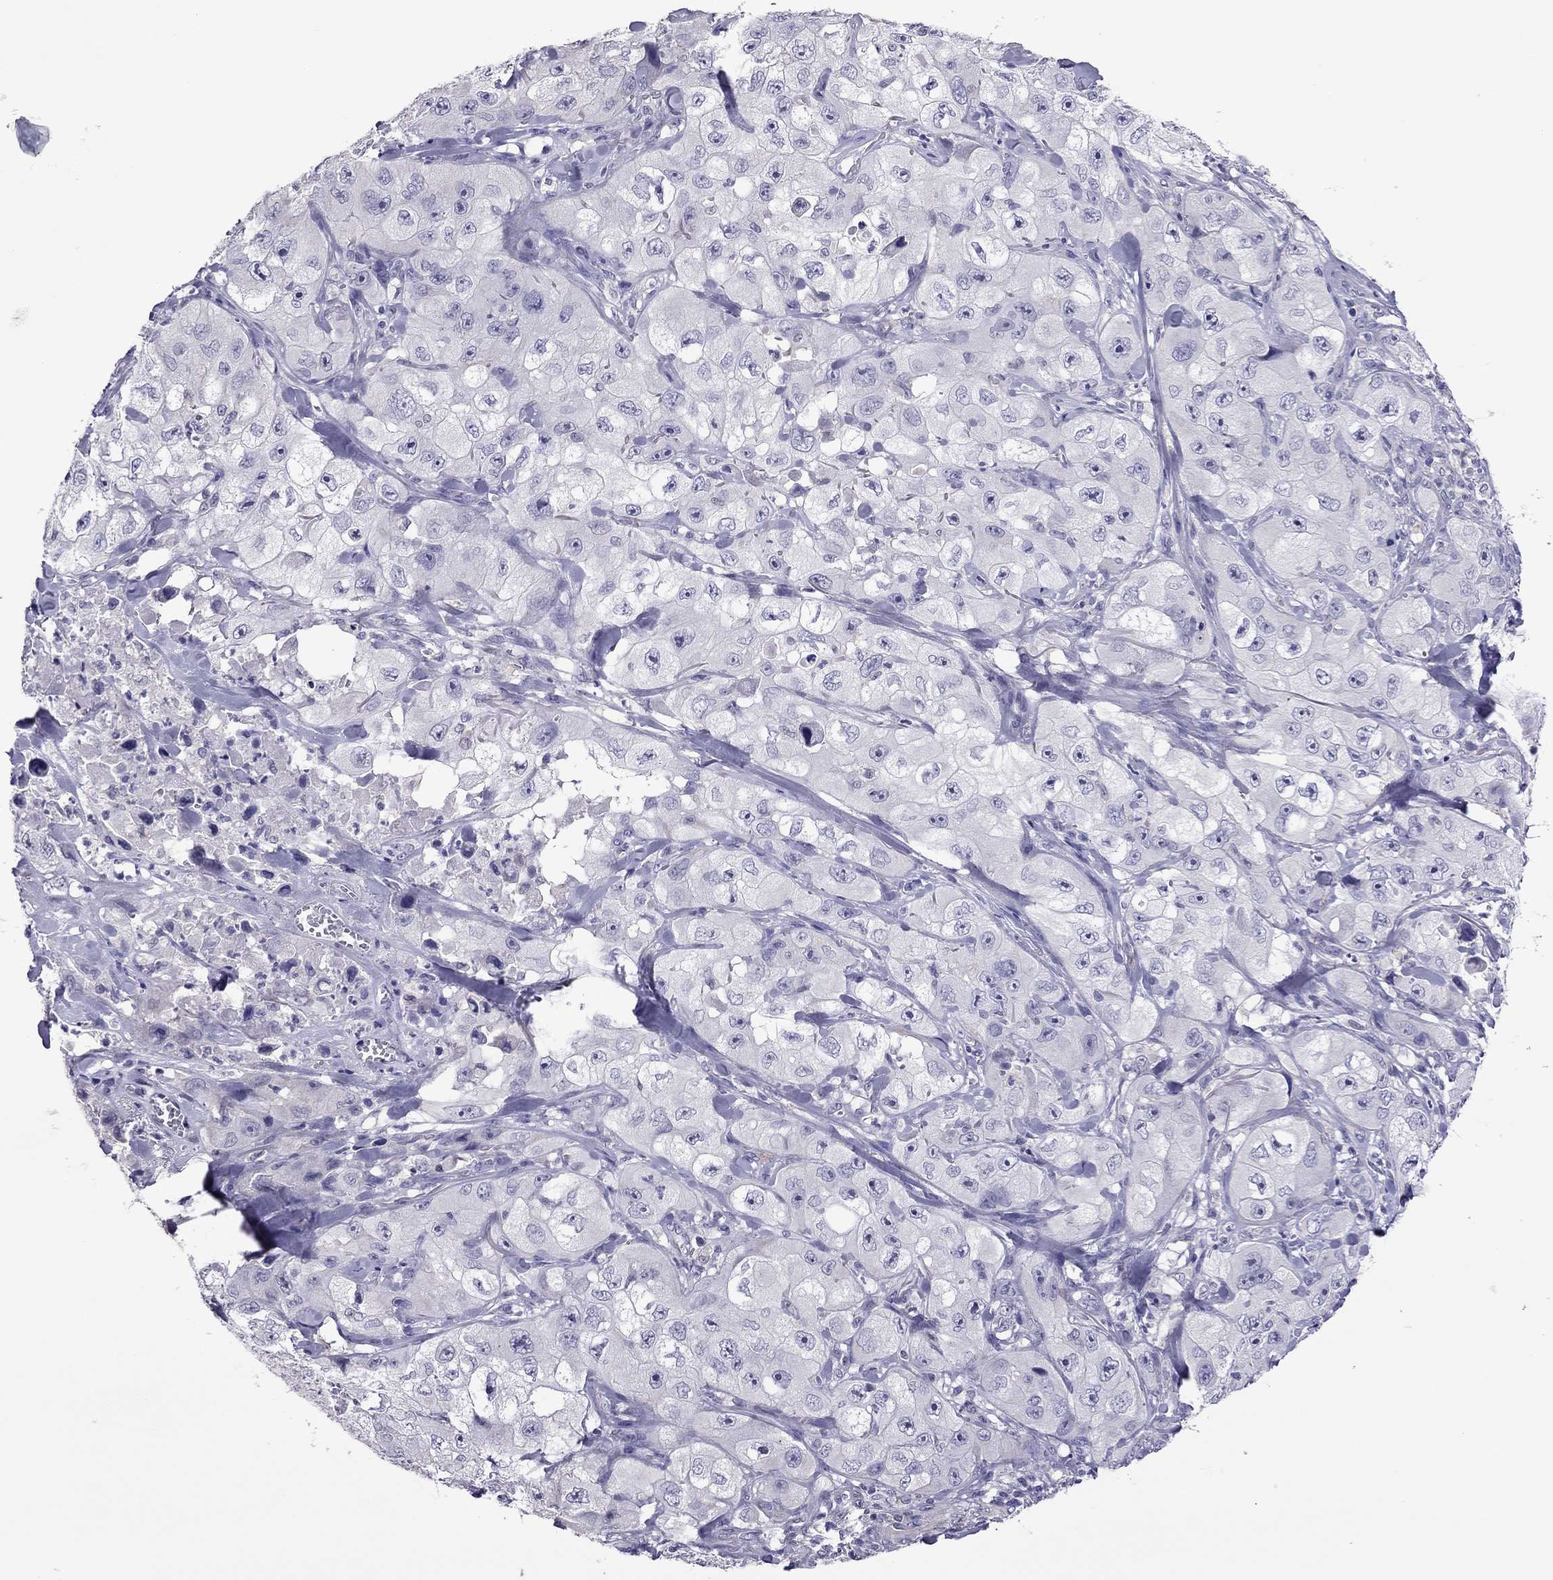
{"staining": {"intensity": "negative", "quantity": "none", "location": "none"}, "tissue": "skin cancer", "cell_type": "Tumor cells", "image_type": "cancer", "snomed": [{"axis": "morphology", "description": "Squamous cell carcinoma, NOS"}, {"axis": "topography", "description": "Skin"}, {"axis": "topography", "description": "Subcutis"}], "caption": "DAB immunohistochemical staining of skin cancer displays no significant expression in tumor cells. The staining is performed using DAB brown chromogen with nuclei counter-stained in using hematoxylin.", "gene": "SLC16A8", "patient": {"sex": "male", "age": 73}}